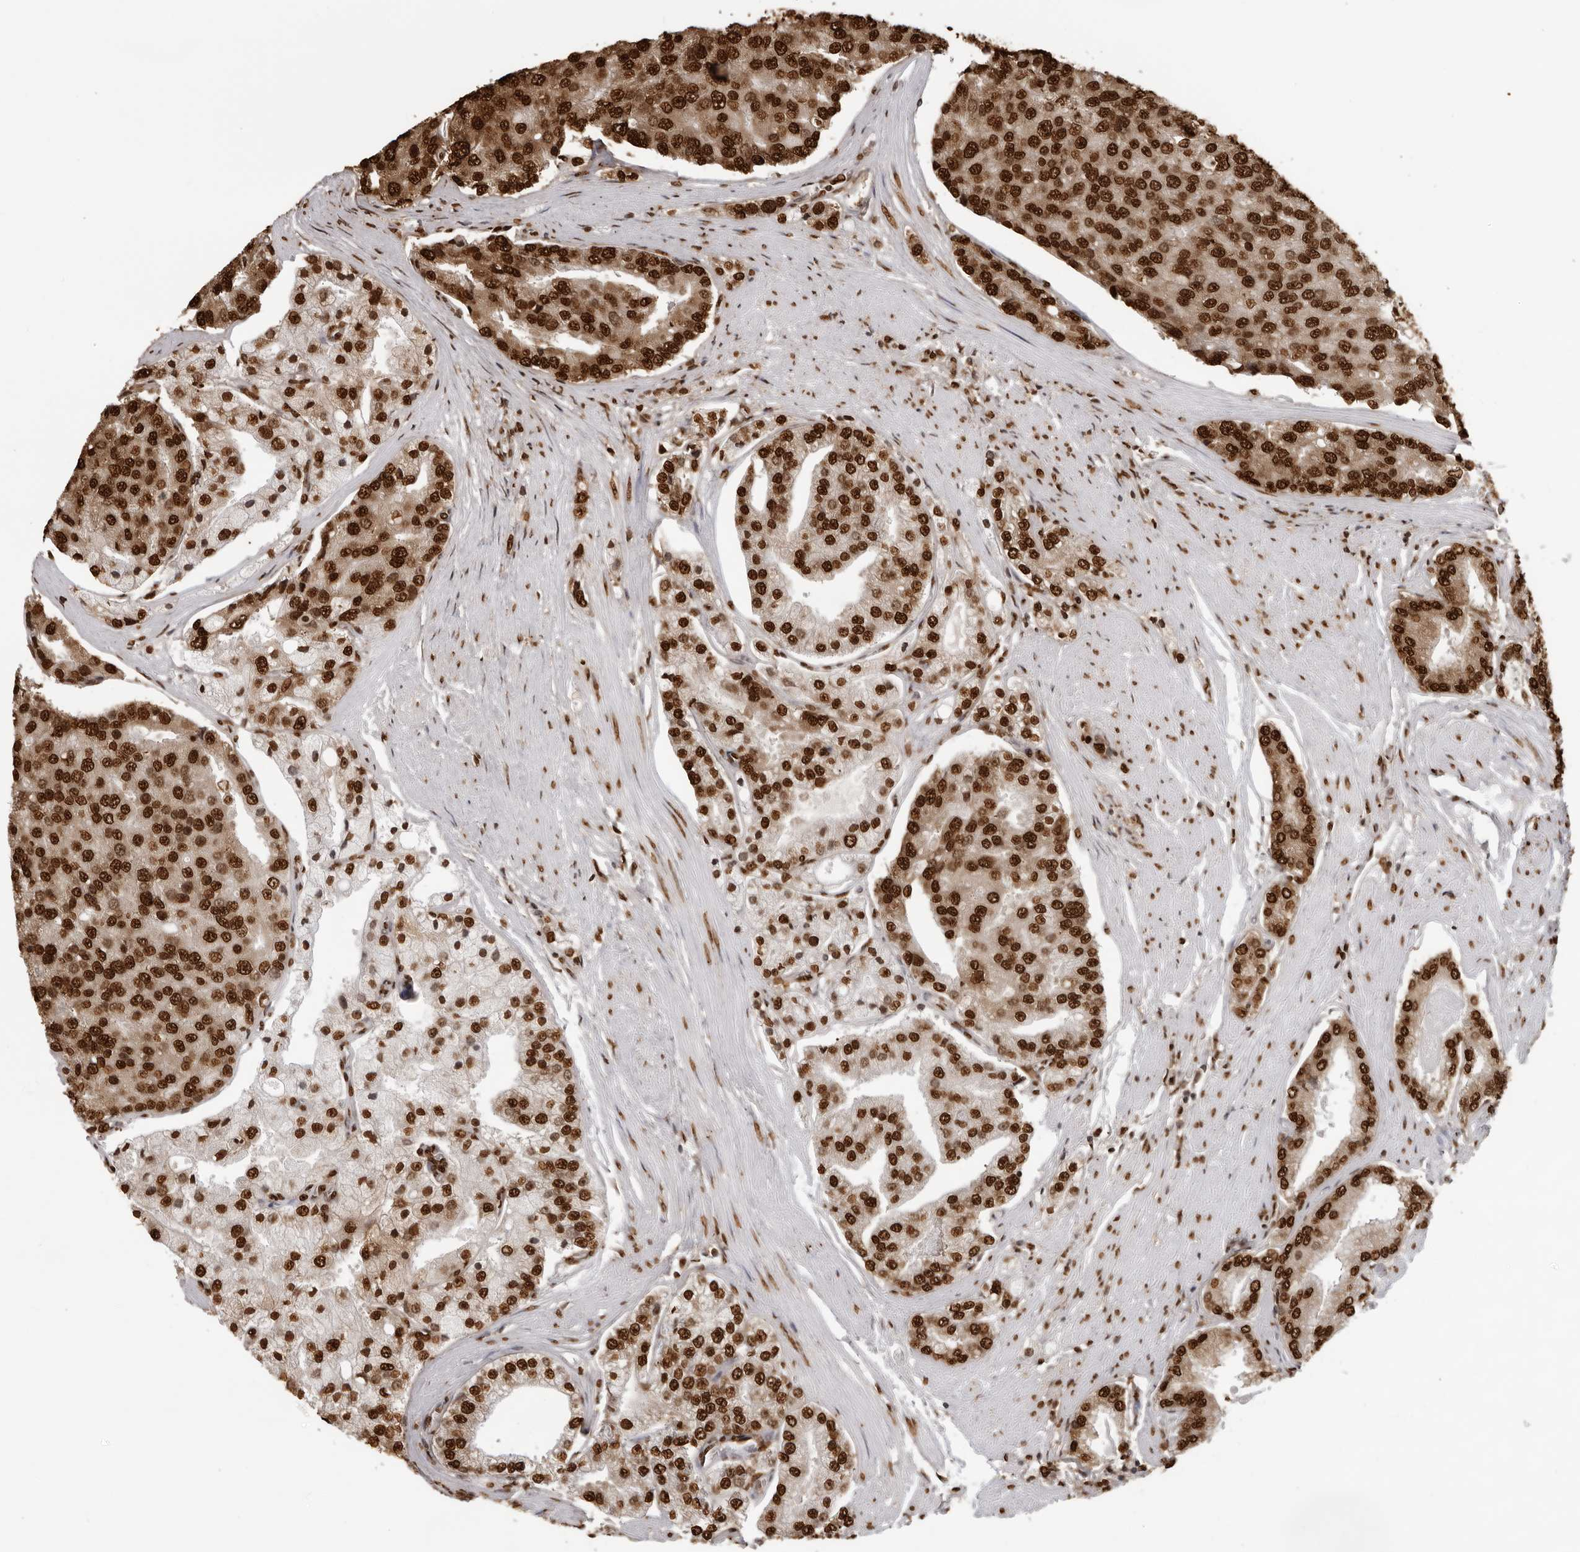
{"staining": {"intensity": "strong", "quantity": ">75%", "location": "nuclear"}, "tissue": "prostate cancer", "cell_type": "Tumor cells", "image_type": "cancer", "snomed": [{"axis": "morphology", "description": "Adenocarcinoma, High grade"}, {"axis": "topography", "description": "Prostate"}], "caption": "An IHC photomicrograph of neoplastic tissue is shown. Protein staining in brown highlights strong nuclear positivity in prostate cancer within tumor cells.", "gene": "ZFP91", "patient": {"sex": "male", "age": 50}}